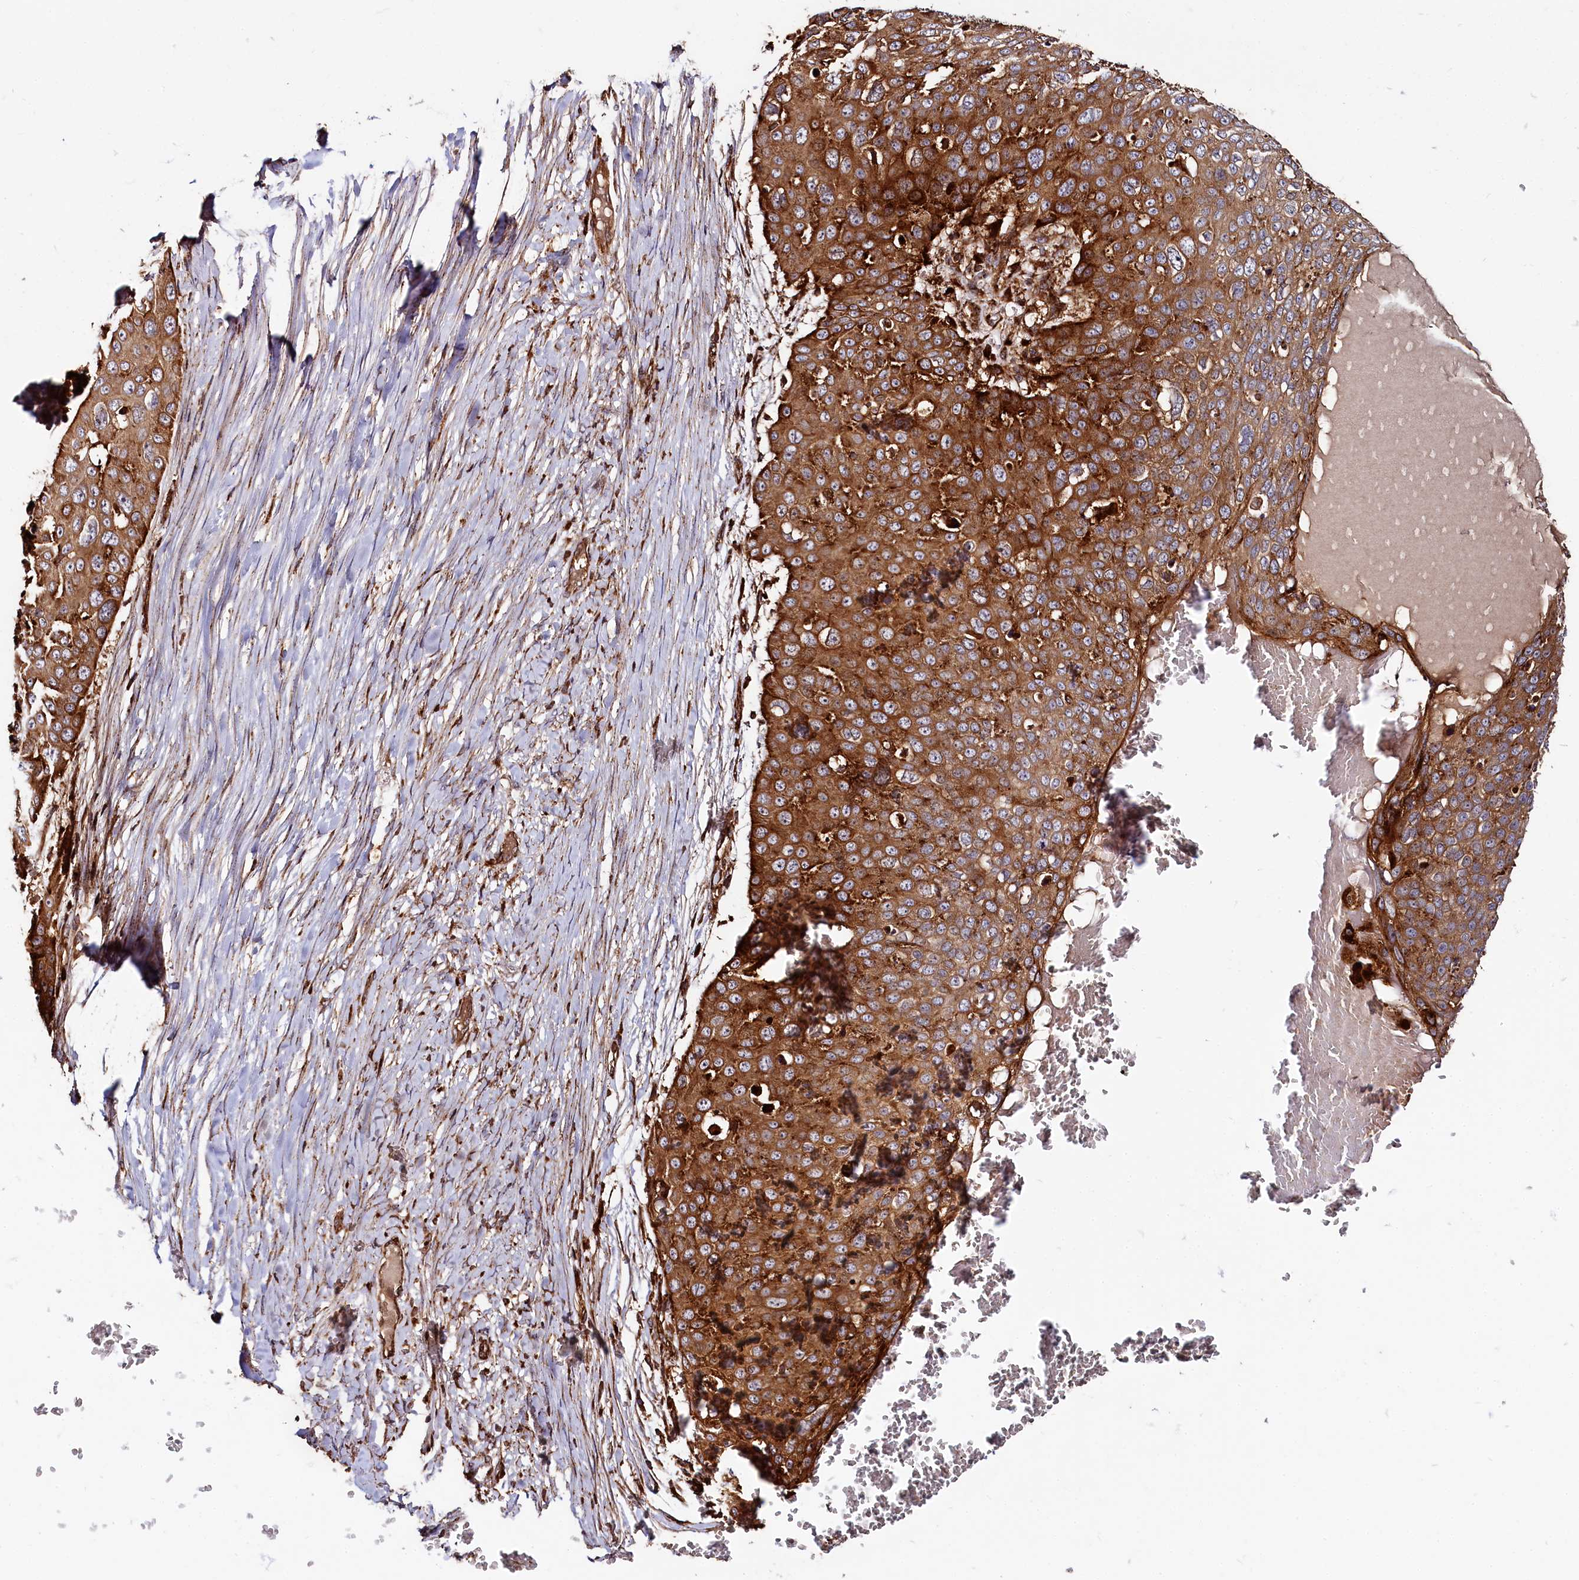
{"staining": {"intensity": "strong", "quantity": ">75%", "location": "cytoplasmic/membranous"}, "tissue": "skin cancer", "cell_type": "Tumor cells", "image_type": "cancer", "snomed": [{"axis": "morphology", "description": "Squamous cell carcinoma, NOS"}, {"axis": "topography", "description": "Skin"}], "caption": "A histopathology image of human skin cancer (squamous cell carcinoma) stained for a protein demonstrates strong cytoplasmic/membranous brown staining in tumor cells.", "gene": "WDR73", "patient": {"sex": "male", "age": 71}}